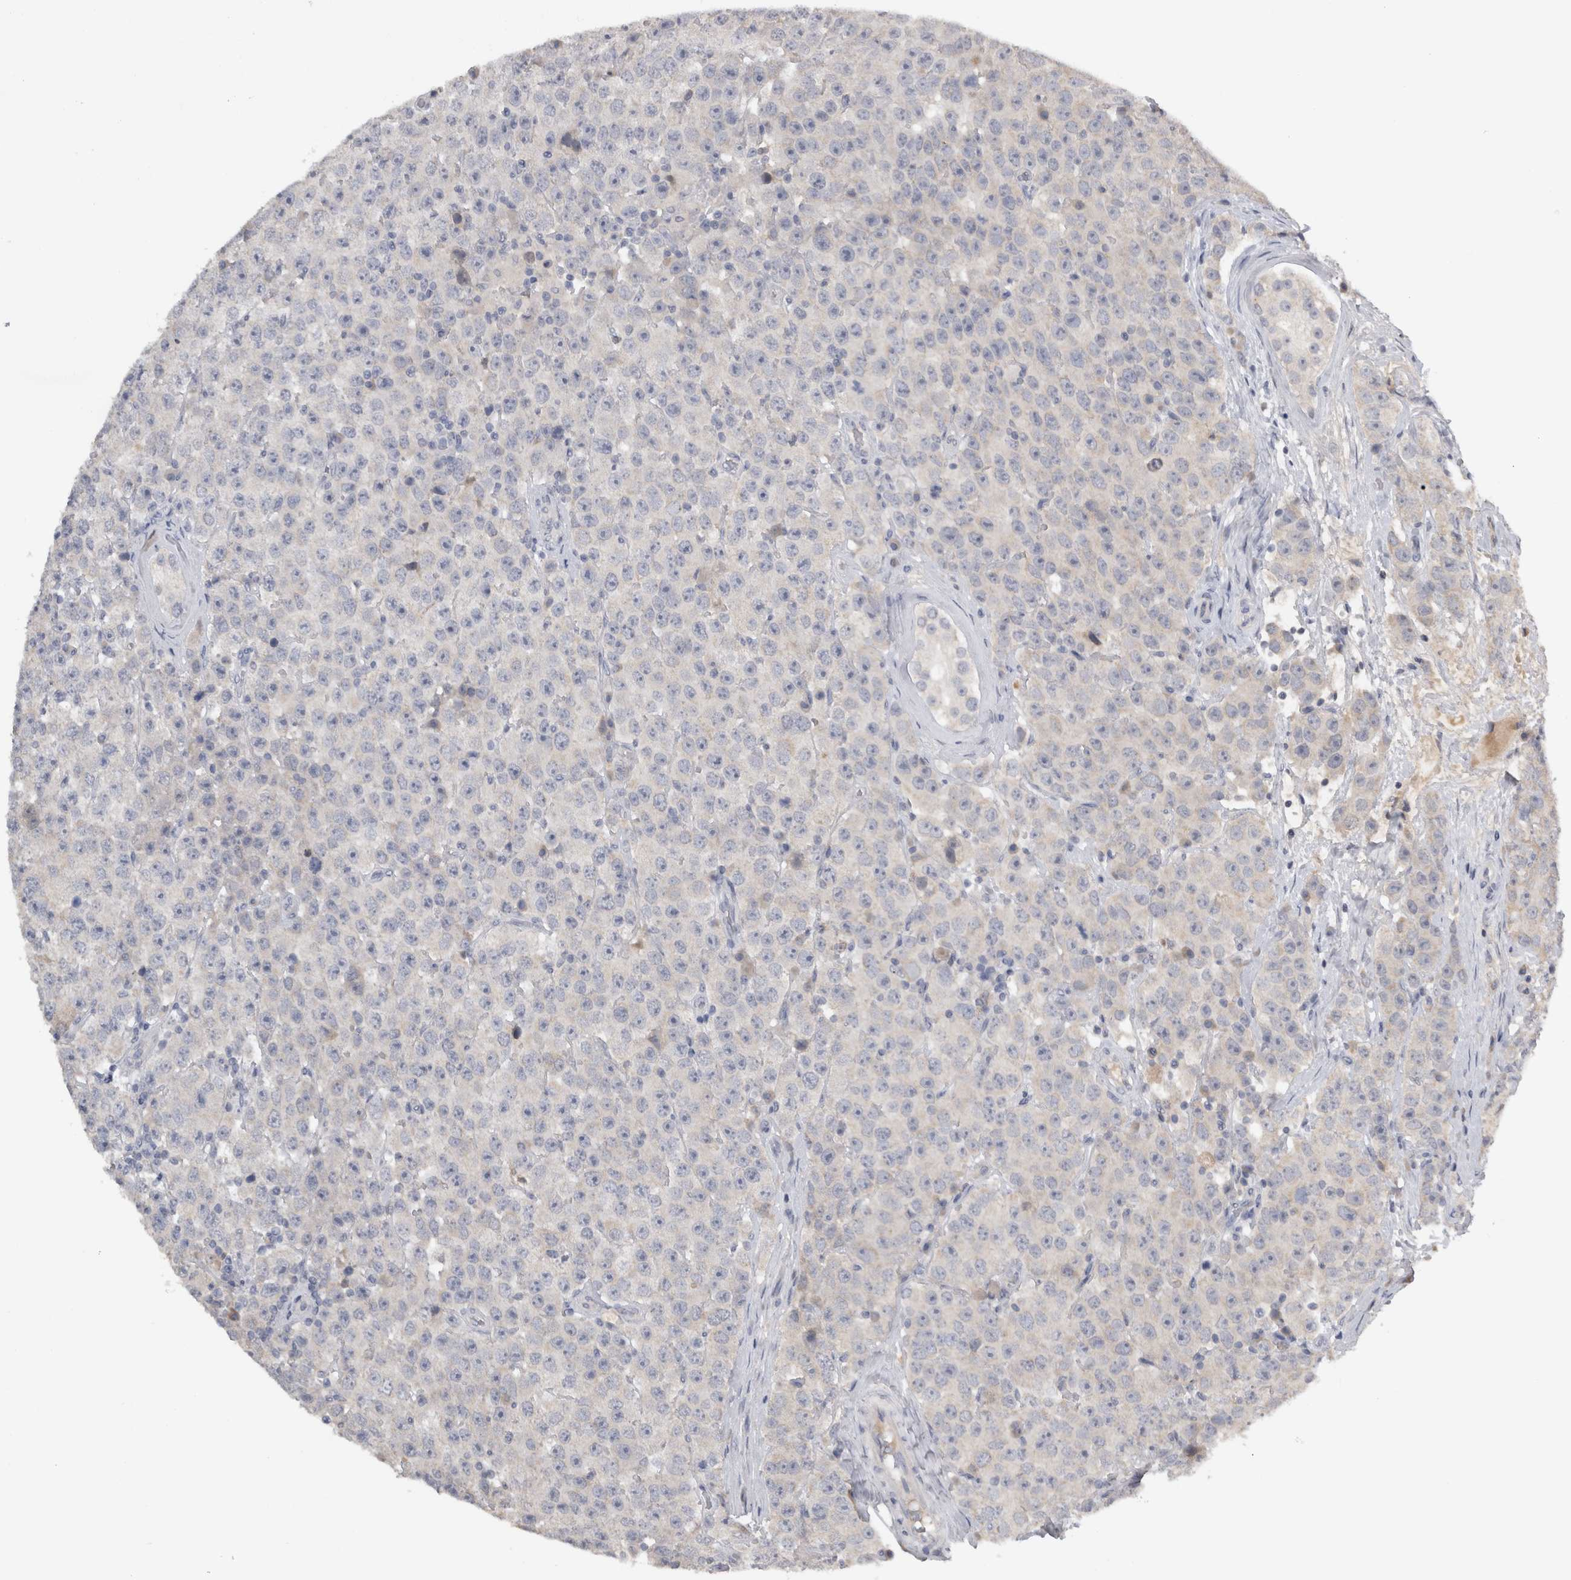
{"staining": {"intensity": "negative", "quantity": "none", "location": "none"}, "tissue": "testis cancer", "cell_type": "Tumor cells", "image_type": "cancer", "snomed": [{"axis": "morphology", "description": "Seminoma, NOS"}, {"axis": "morphology", "description": "Carcinoma, Embryonal, NOS"}, {"axis": "topography", "description": "Testis"}], "caption": "Immunohistochemical staining of testis cancer shows no significant staining in tumor cells. Brightfield microscopy of immunohistochemistry (IHC) stained with DAB (brown) and hematoxylin (blue), captured at high magnification.", "gene": "SLC22A11", "patient": {"sex": "male", "age": 28}}